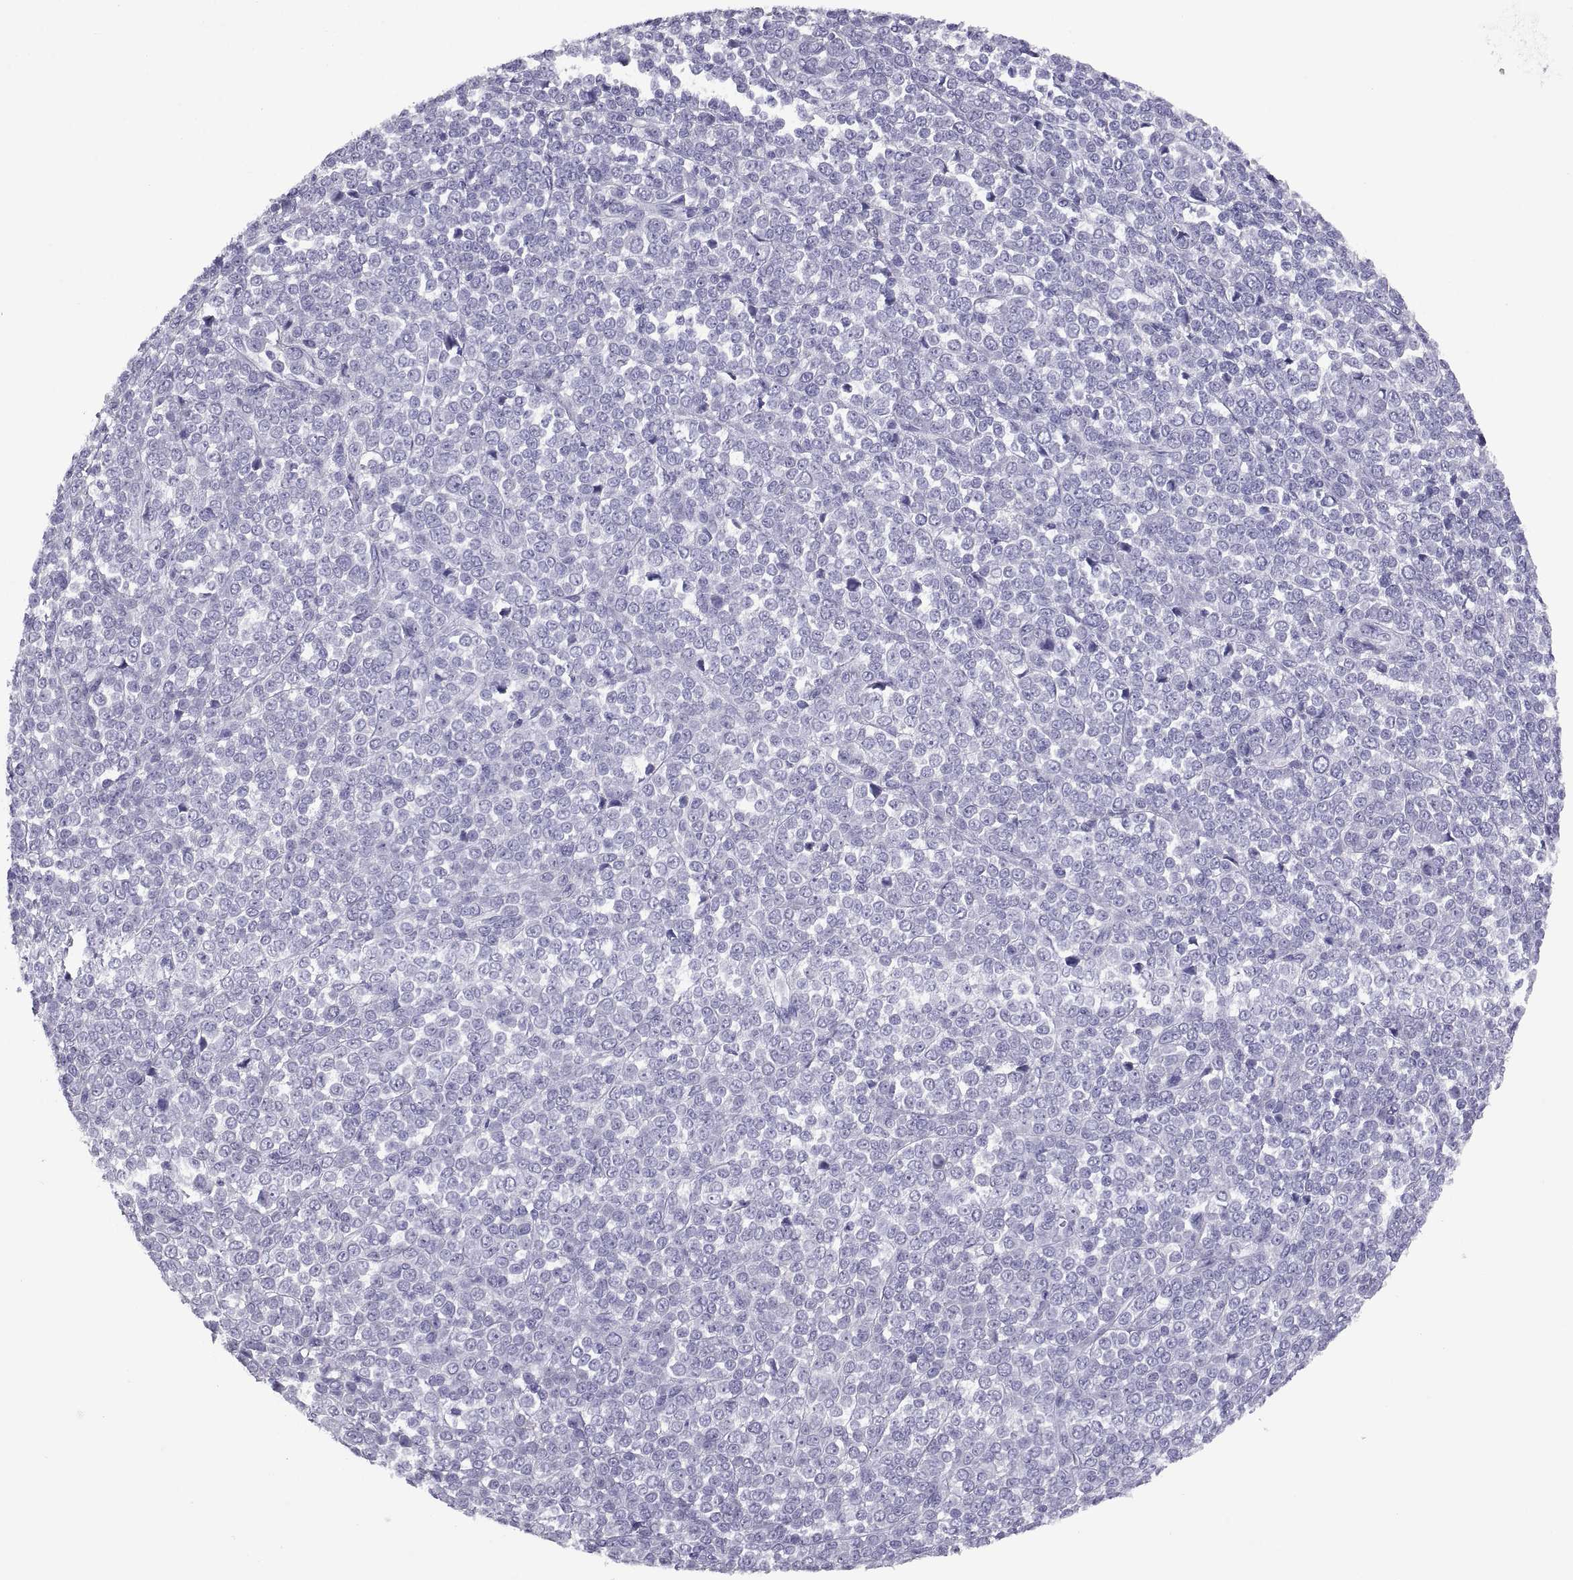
{"staining": {"intensity": "negative", "quantity": "none", "location": "none"}, "tissue": "melanoma", "cell_type": "Tumor cells", "image_type": "cancer", "snomed": [{"axis": "morphology", "description": "Malignant melanoma, NOS"}, {"axis": "topography", "description": "Skin"}], "caption": "Immunohistochemistry (IHC) histopathology image of melanoma stained for a protein (brown), which exhibits no positivity in tumor cells.", "gene": "RGS20", "patient": {"sex": "female", "age": 95}}